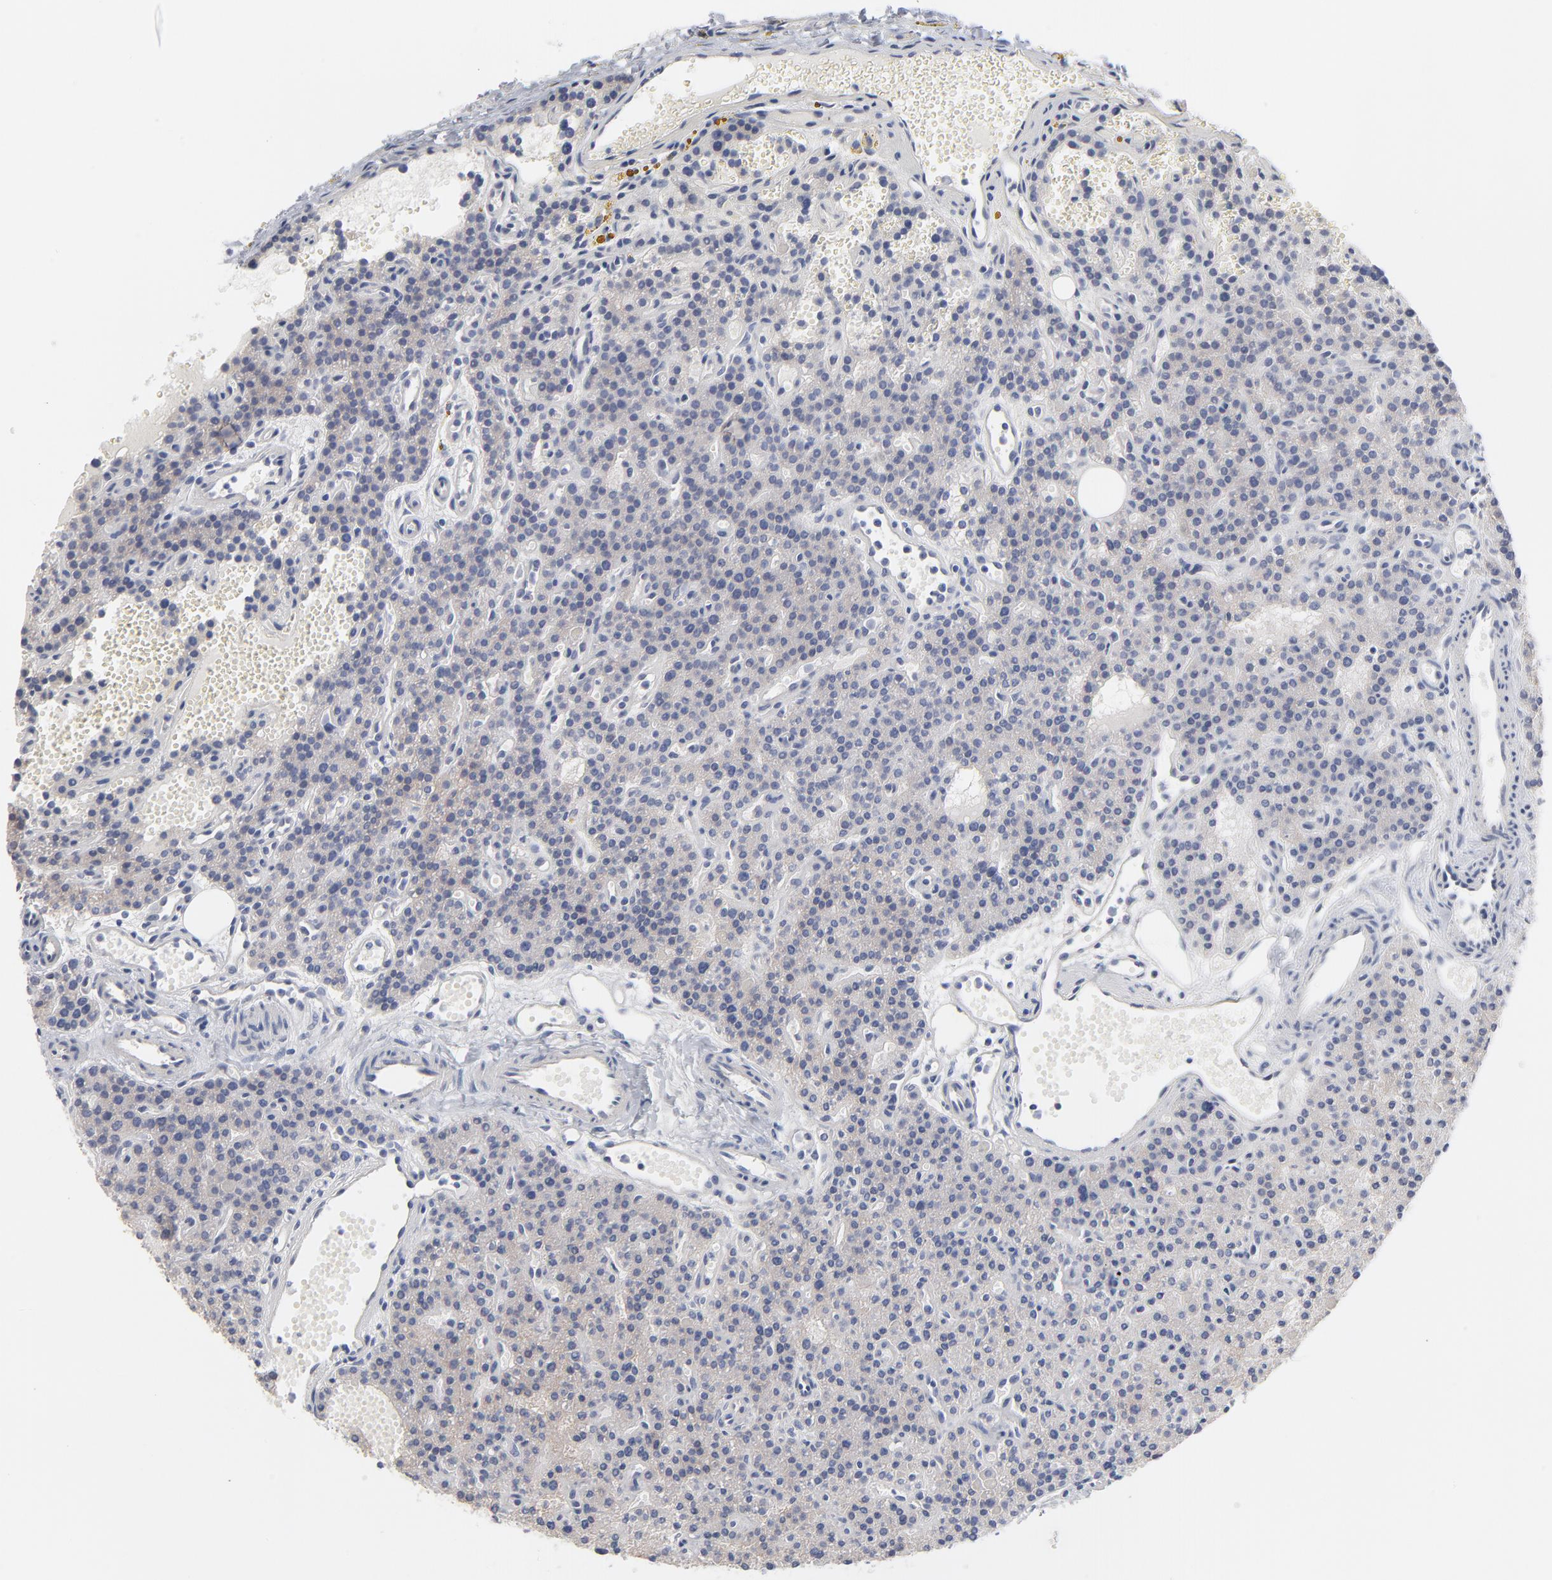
{"staining": {"intensity": "weak", "quantity": "25%-75%", "location": "cytoplasmic/membranous"}, "tissue": "parathyroid gland", "cell_type": "Glandular cells", "image_type": "normal", "snomed": [{"axis": "morphology", "description": "Normal tissue, NOS"}, {"axis": "topography", "description": "Parathyroid gland"}], "caption": "An image of parathyroid gland stained for a protein demonstrates weak cytoplasmic/membranous brown staining in glandular cells. (Brightfield microscopy of DAB IHC at high magnification).", "gene": "SLC16A1", "patient": {"sex": "male", "age": 25}}